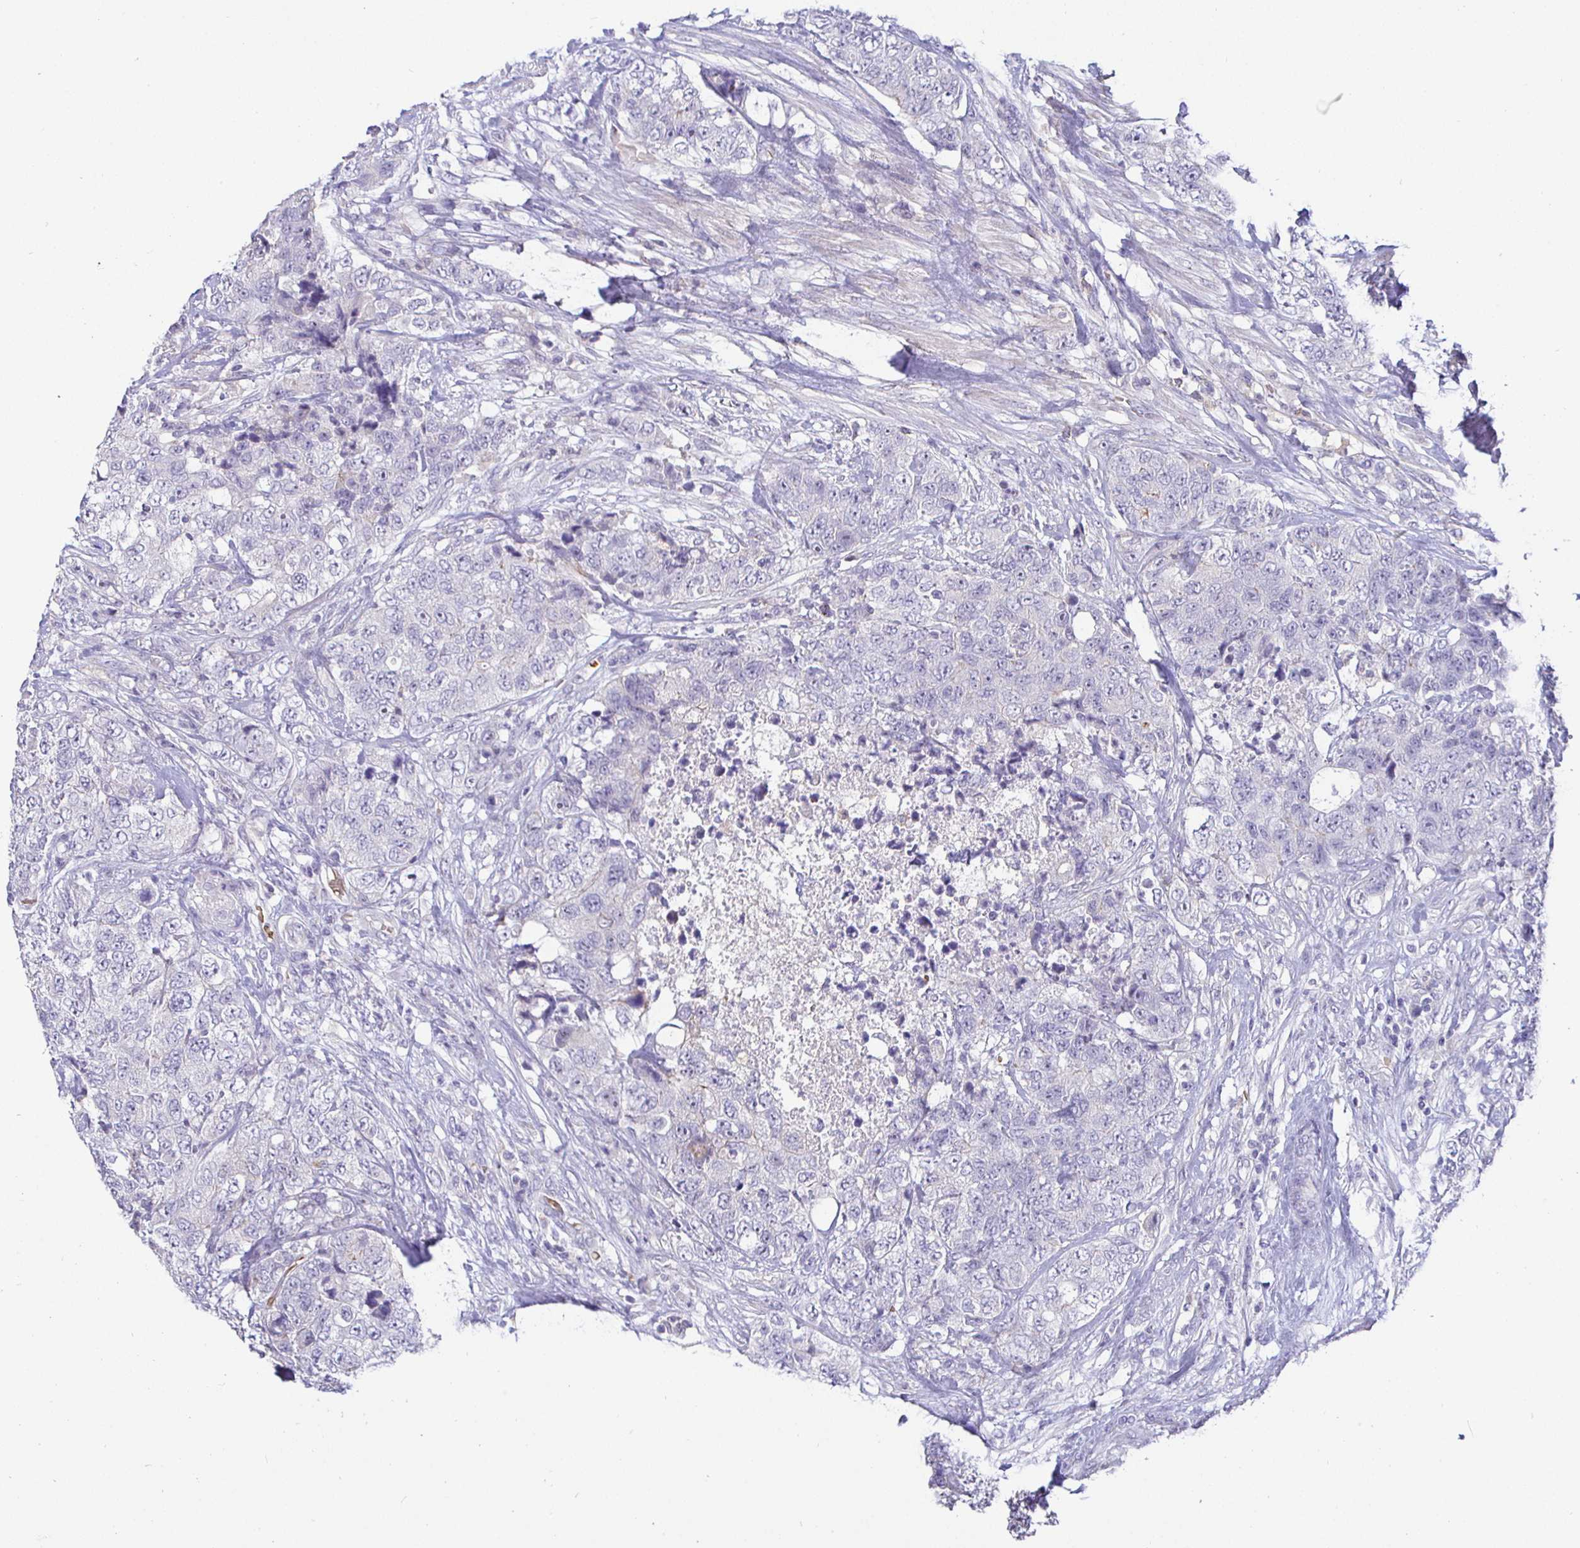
{"staining": {"intensity": "negative", "quantity": "none", "location": "none"}, "tissue": "urothelial cancer", "cell_type": "Tumor cells", "image_type": "cancer", "snomed": [{"axis": "morphology", "description": "Urothelial carcinoma, High grade"}, {"axis": "topography", "description": "Urinary bladder"}], "caption": "High-grade urothelial carcinoma was stained to show a protein in brown. There is no significant expression in tumor cells.", "gene": "SIRPA", "patient": {"sex": "female", "age": 78}}